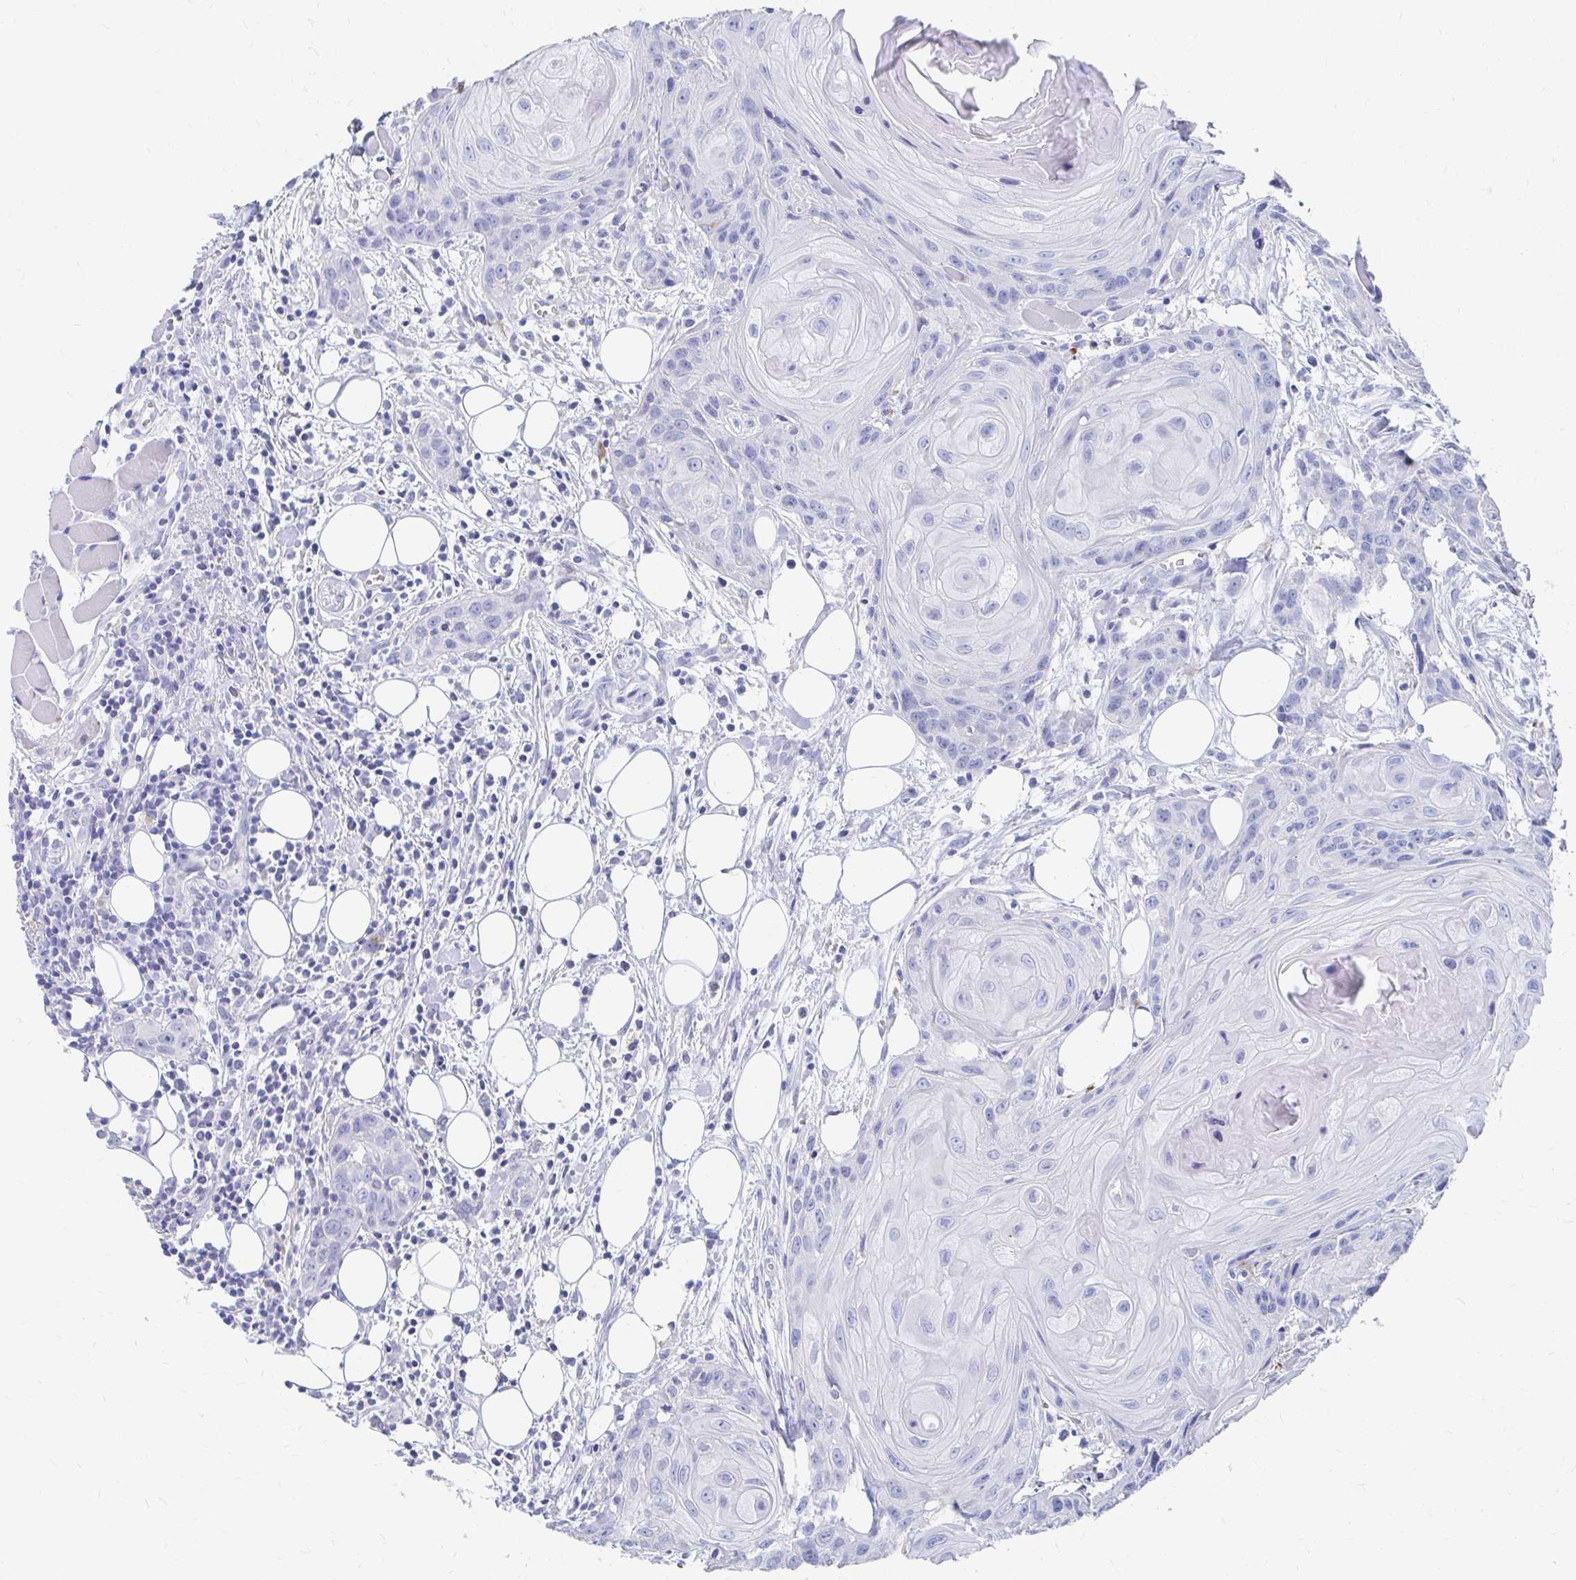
{"staining": {"intensity": "negative", "quantity": "none", "location": "none"}, "tissue": "head and neck cancer", "cell_type": "Tumor cells", "image_type": "cancer", "snomed": [{"axis": "morphology", "description": "Squamous cell carcinoma, NOS"}, {"axis": "topography", "description": "Oral tissue"}, {"axis": "topography", "description": "Head-Neck"}], "caption": "This is an immunohistochemistry micrograph of head and neck squamous cell carcinoma. There is no positivity in tumor cells.", "gene": "LAMC3", "patient": {"sex": "male", "age": 58}}